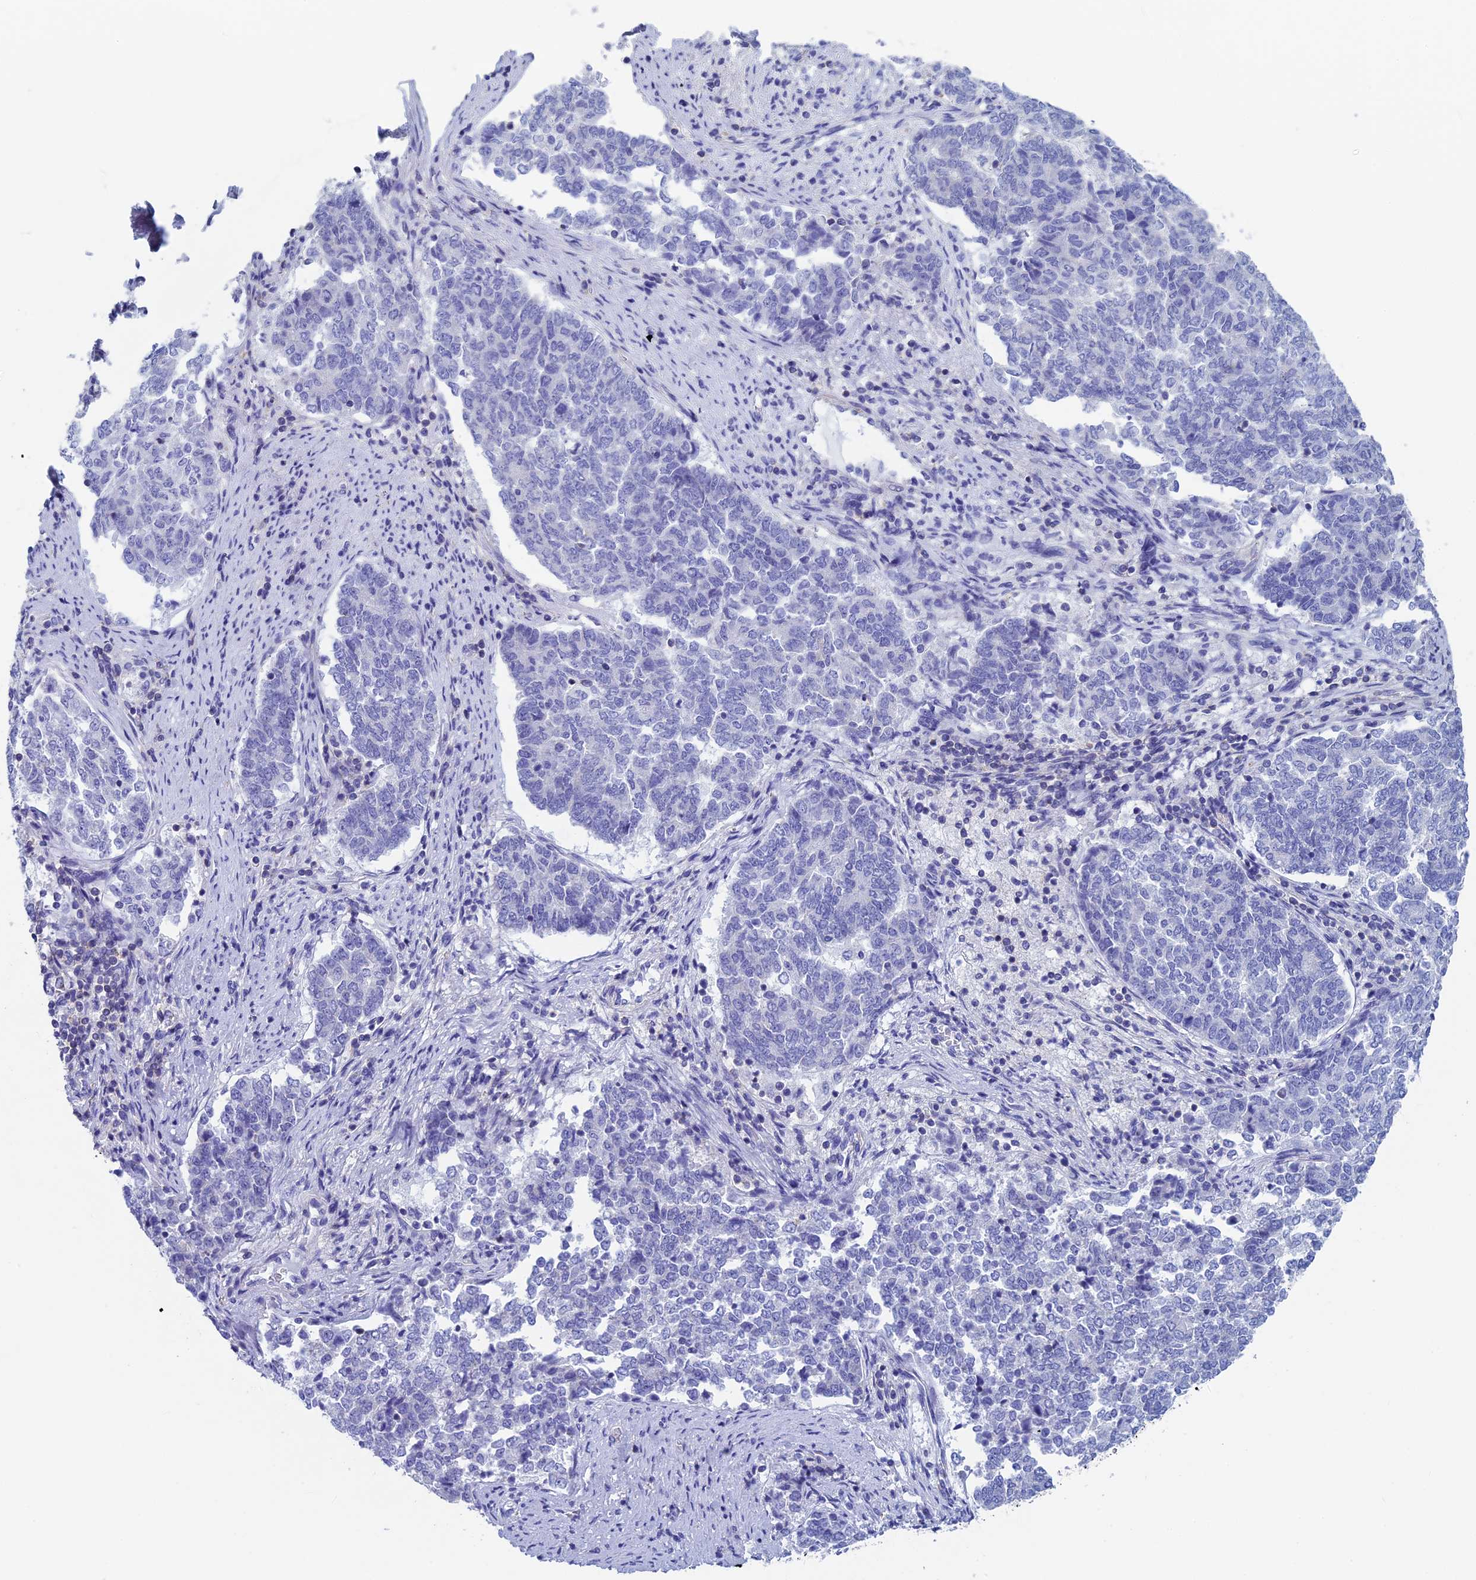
{"staining": {"intensity": "negative", "quantity": "none", "location": "none"}, "tissue": "endometrial cancer", "cell_type": "Tumor cells", "image_type": "cancer", "snomed": [{"axis": "morphology", "description": "Adenocarcinoma, NOS"}, {"axis": "topography", "description": "Endometrium"}], "caption": "The micrograph shows no staining of tumor cells in endometrial cancer.", "gene": "SEPTIN1", "patient": {"sex": "female", "age": 80}}